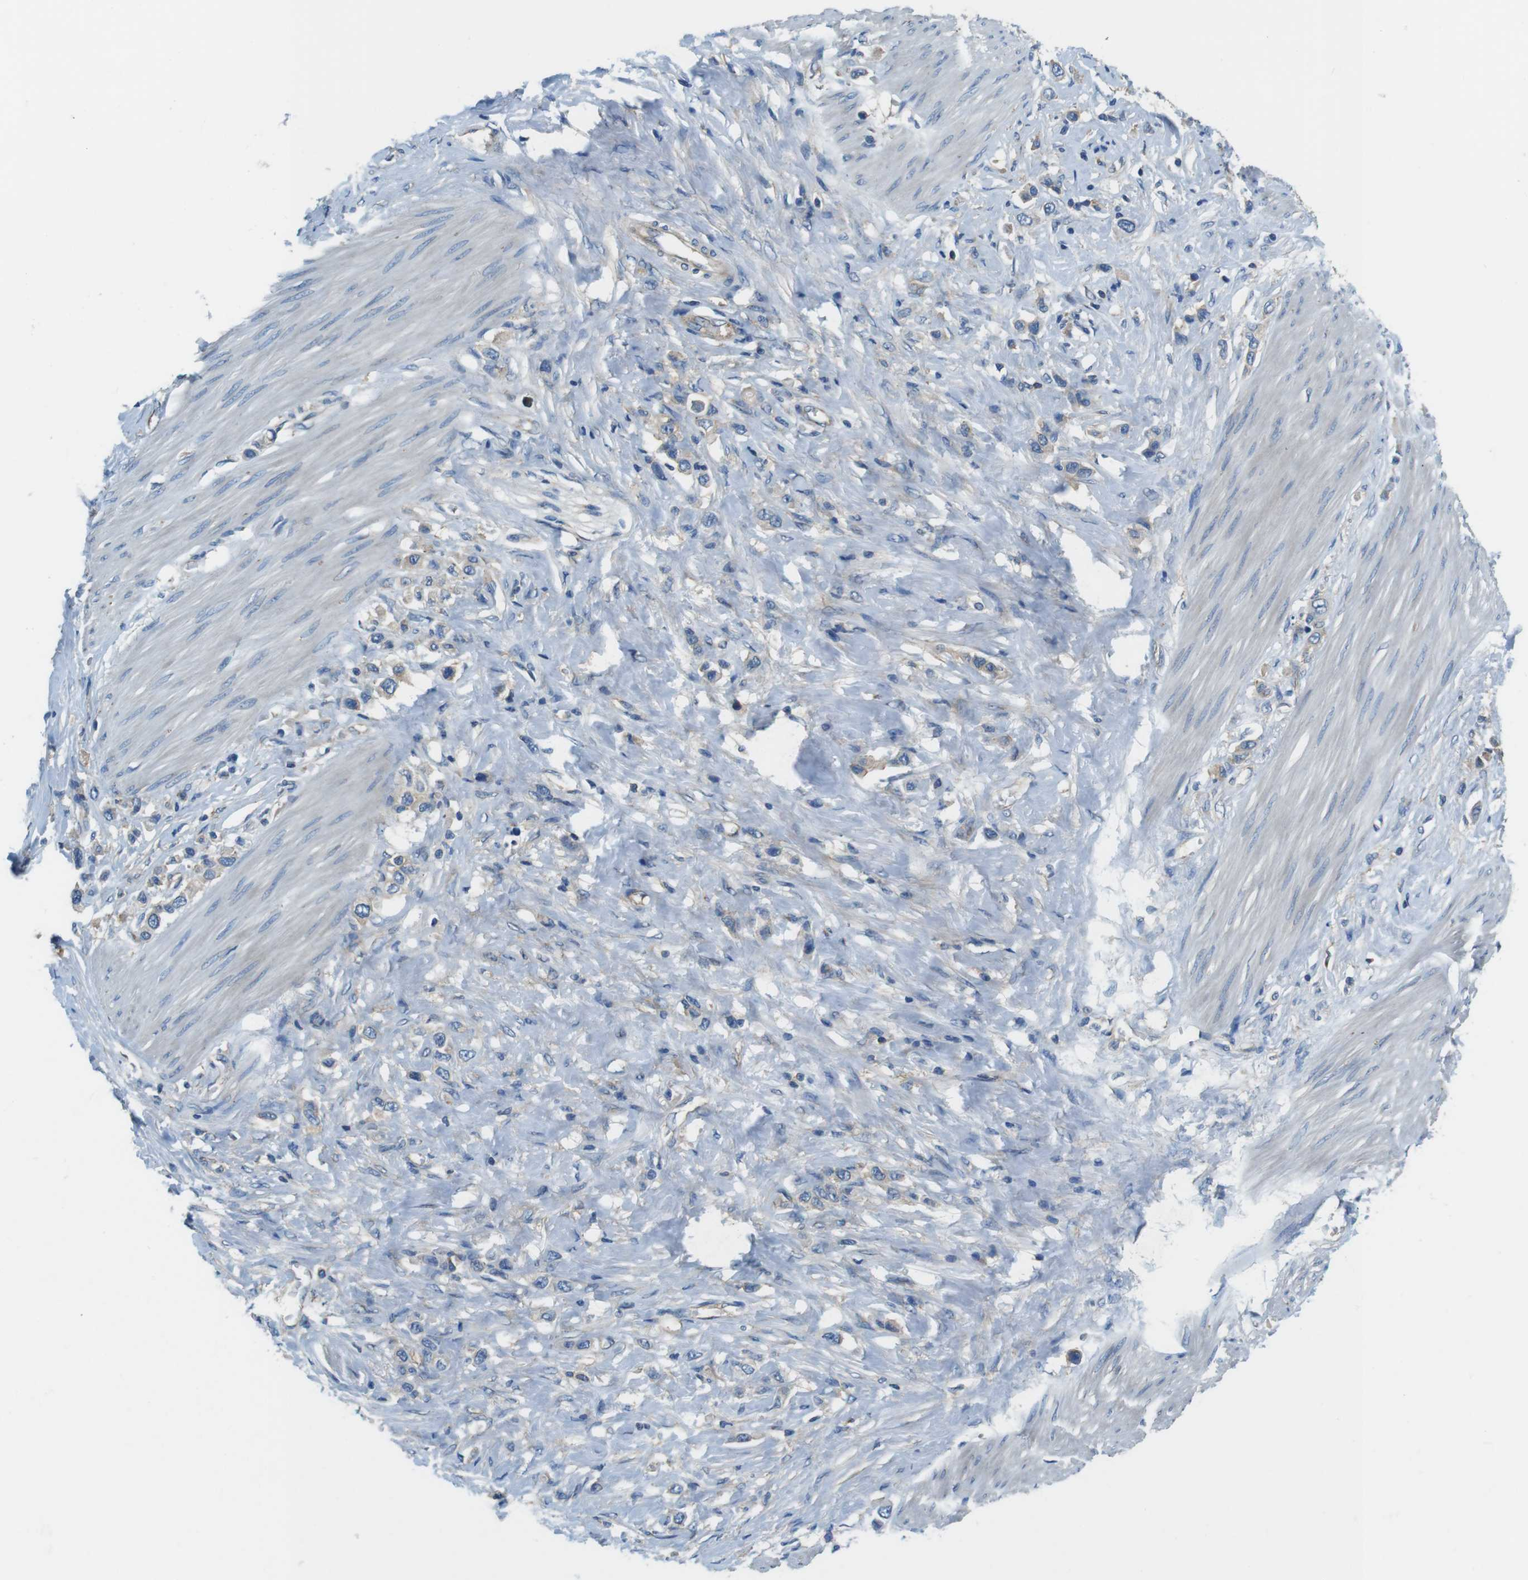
{"staining": {"intensity": "weak", "quantity": "25%-75%", "location": "cytoplasmic/membranous"}, "tissue": "stomach cancer", "cell_type": "Tumor cells", "image_type": "cancer", "snomed": [{"axis": "morphology", "description": "Adenocarcinoma, NOS"}, {"axis": "topography", "description": "Stomach"}], "caption": "Stomach adenocarcinoma stained for a protein (brown) reveals weak cytoplasmic/membranous positive positivity in approximately 25%-75% of tumor cells.", "gene": "DENND4C", "patient": {"sex": "female", "age": 65}}